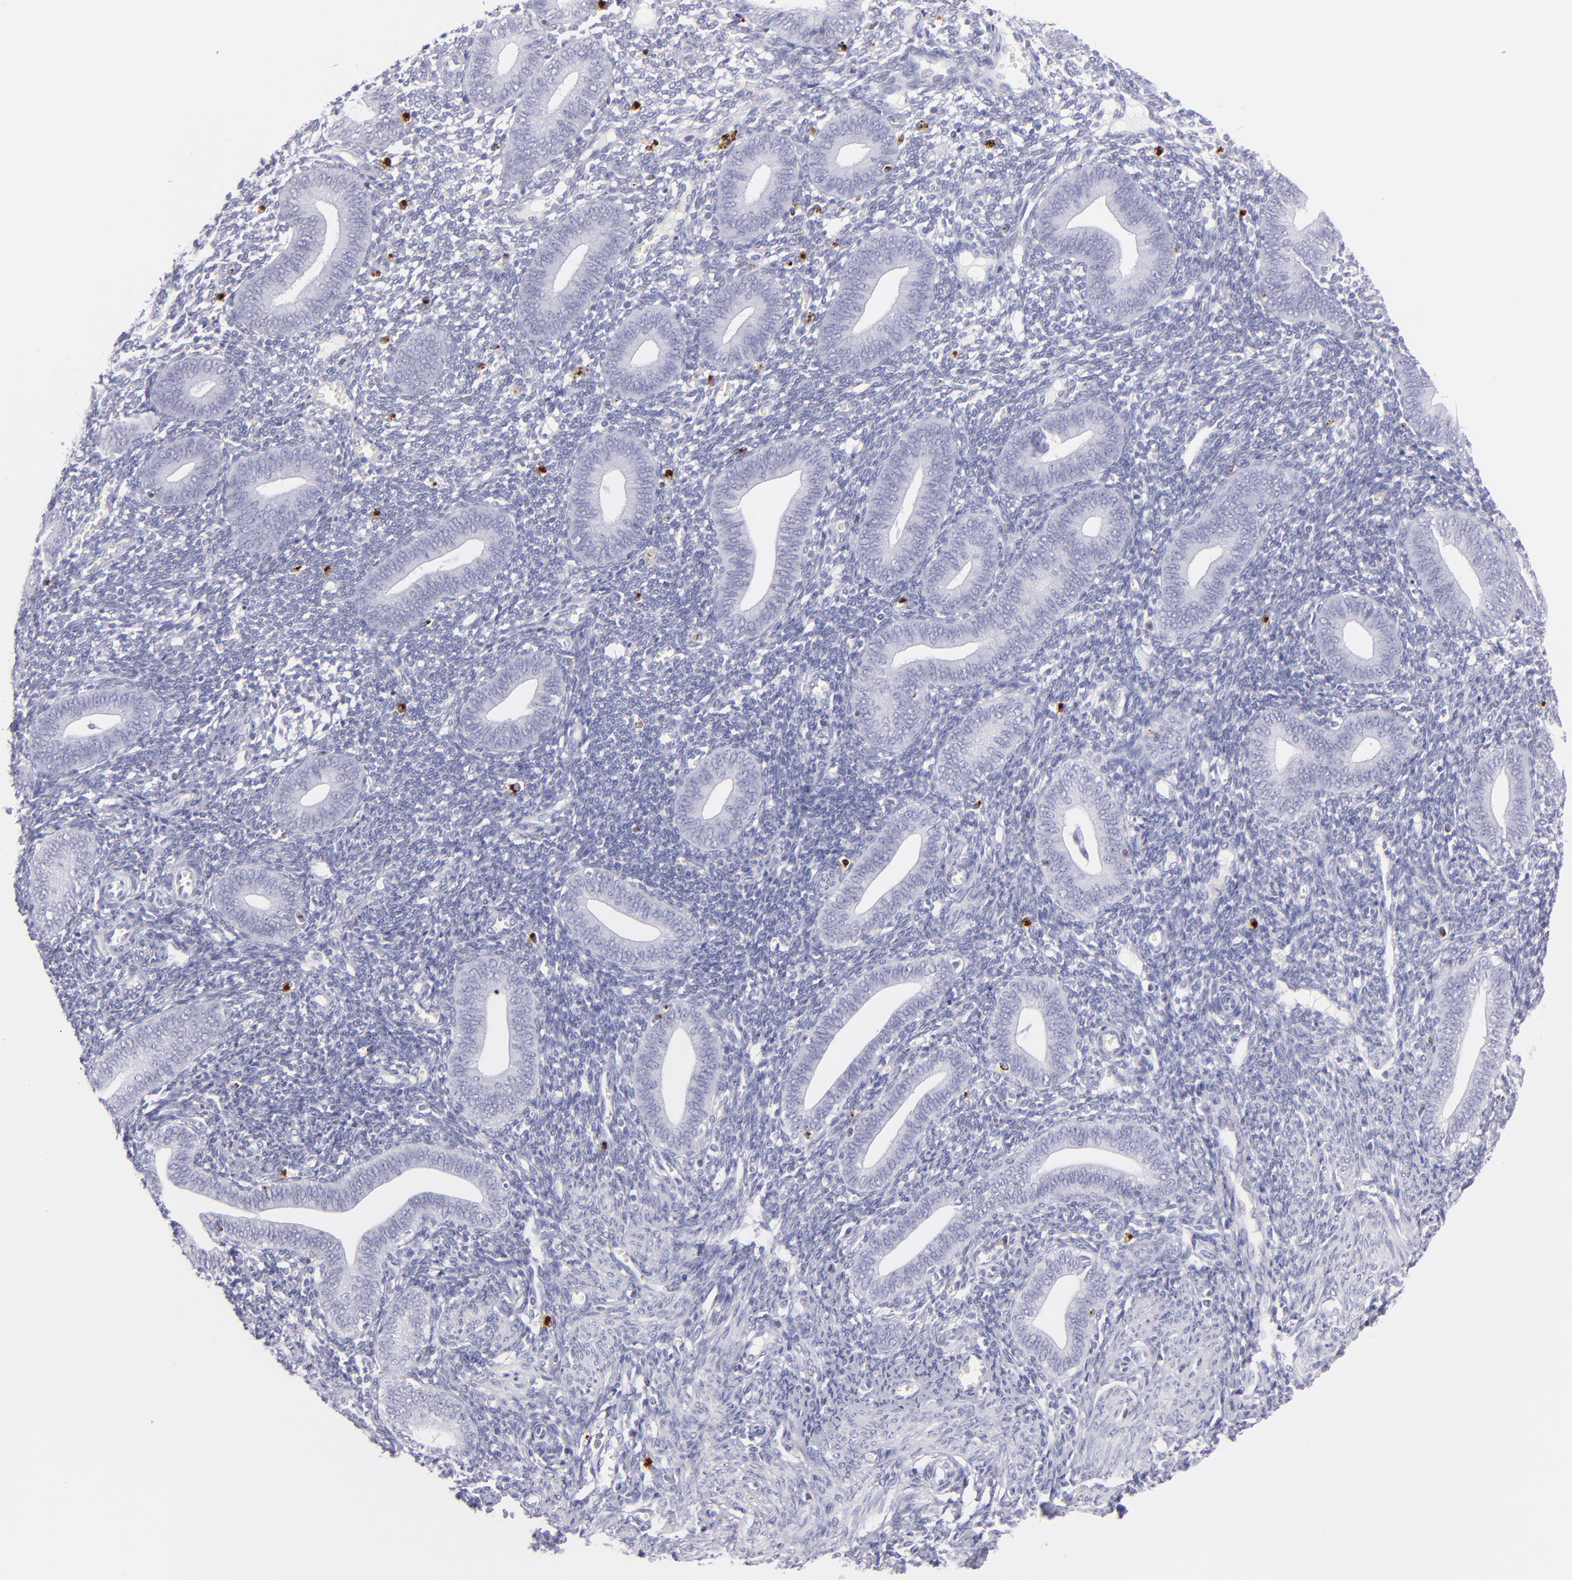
{"staining": {"intensity": "strong", "quantity": "<25%", "location": "cytoplasmic/membranous,nuclear"}, "tissue": "endometrium", "cell_type": "Cells in endometrial stroma", "image_type": "normal", "snomed": [{"axis": "morphology", "description": "Normal tissue, NOS"}, {"axis": "topography", "description": "Uterus"}, {"axis": "topography", "description": "Endometrium"}], "caption": "A brown stain shows strong cytoplasmic/membranous,nuclear staining of a protein in cells in endometrial stroma of benign human endometrium.", "gene": "PRF1", "patient": {"sex": "female", "age": 33}}